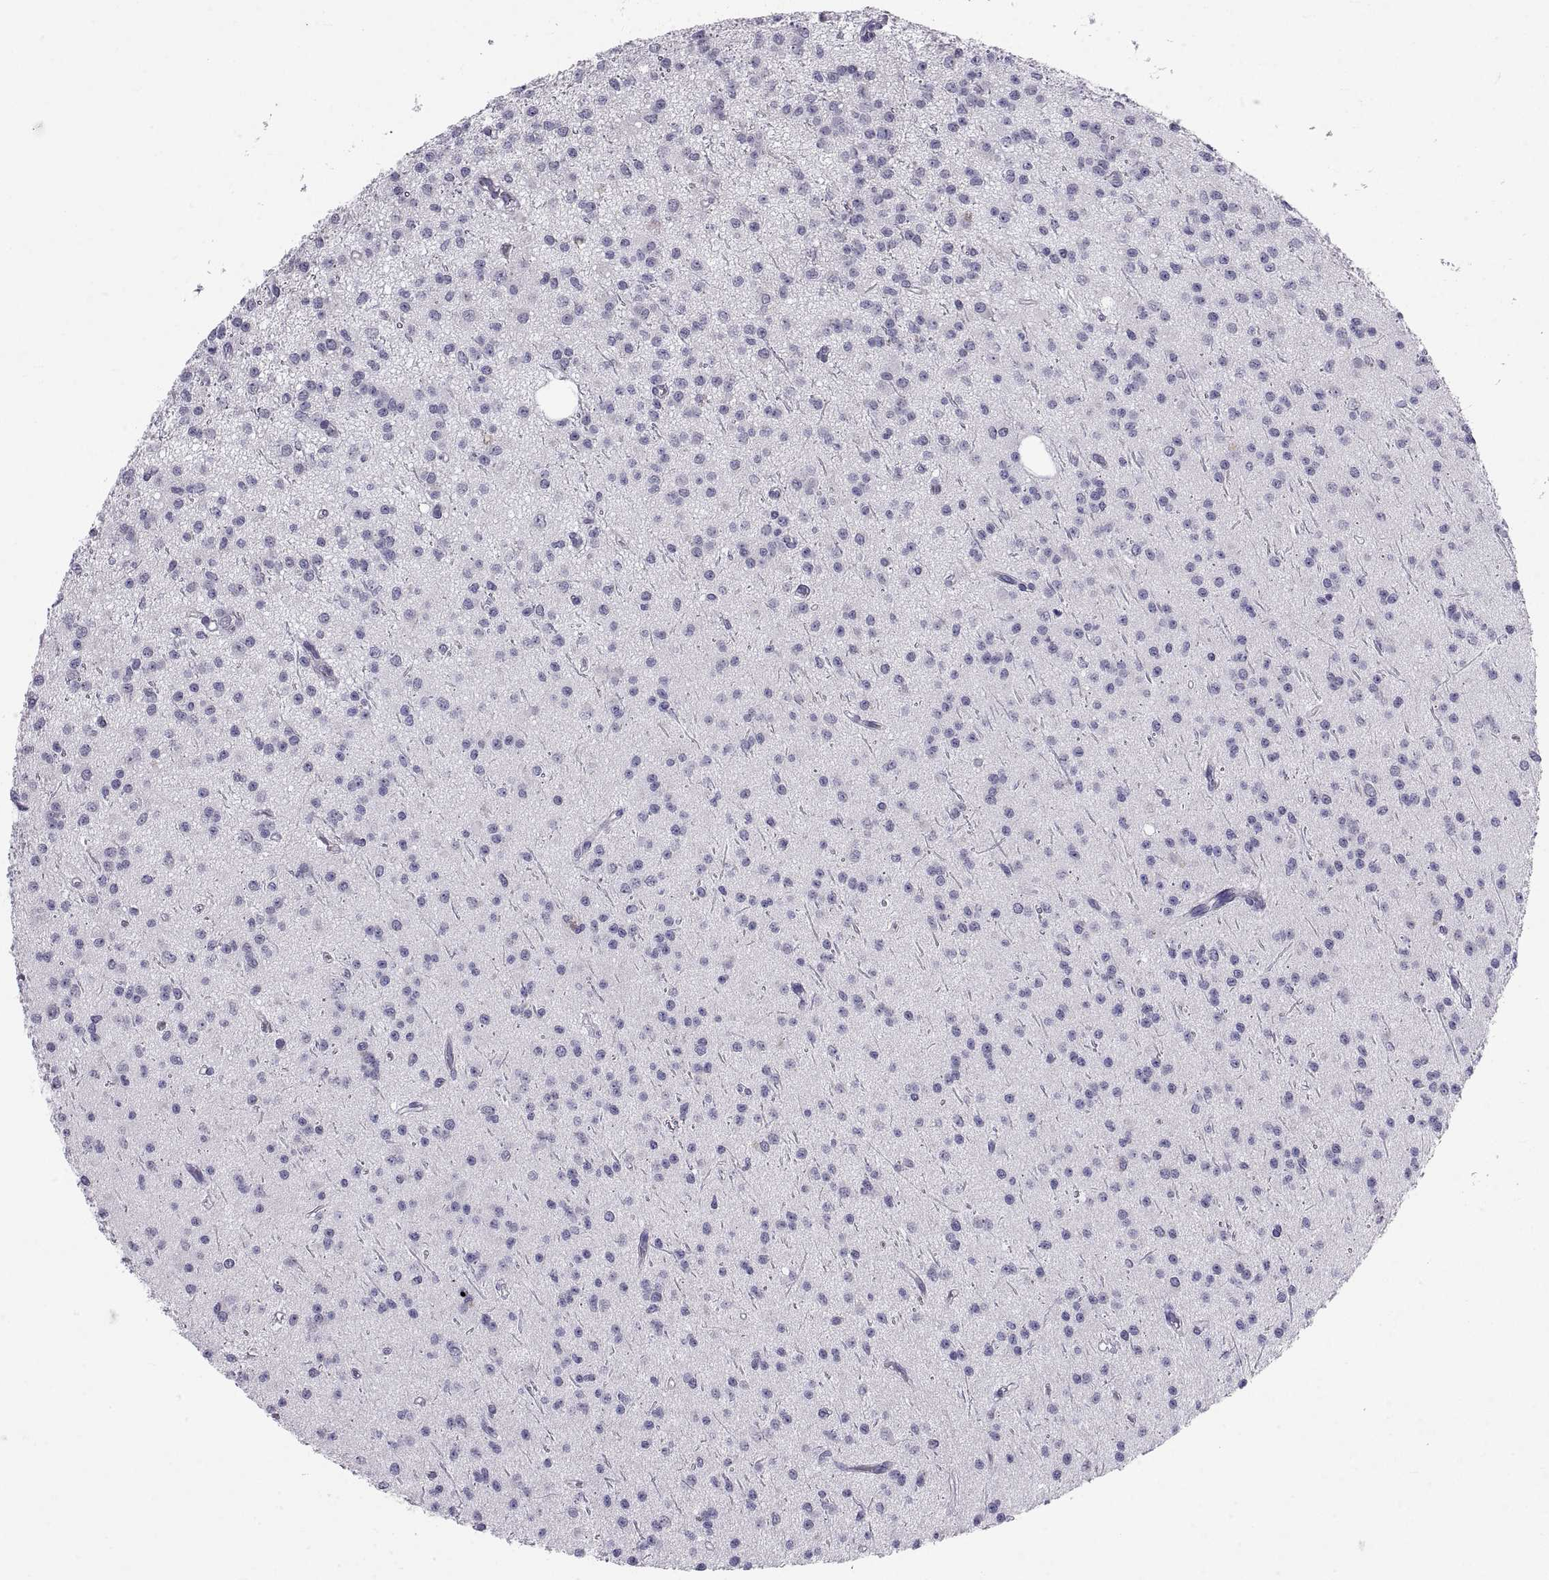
{"staining": {"intensity": "negative", "quantity": "none", "location": "none"}, "tissue": "glioma", "cell_type": "Tumor cells", "image_type": "cancer", "snomed": [{"axis": "morphology", "description": "Glioma, malignant, Low grade"}, {"axis": "topography", "description": "Brain"}], "caption": "This is an immunohistochemistry (IHC) photomicrograph of malignant glioma (low-grade). There is no positivity in tumor cells.", "gene": "PKP1", "patient": {"sex": "male", "age": 27}}